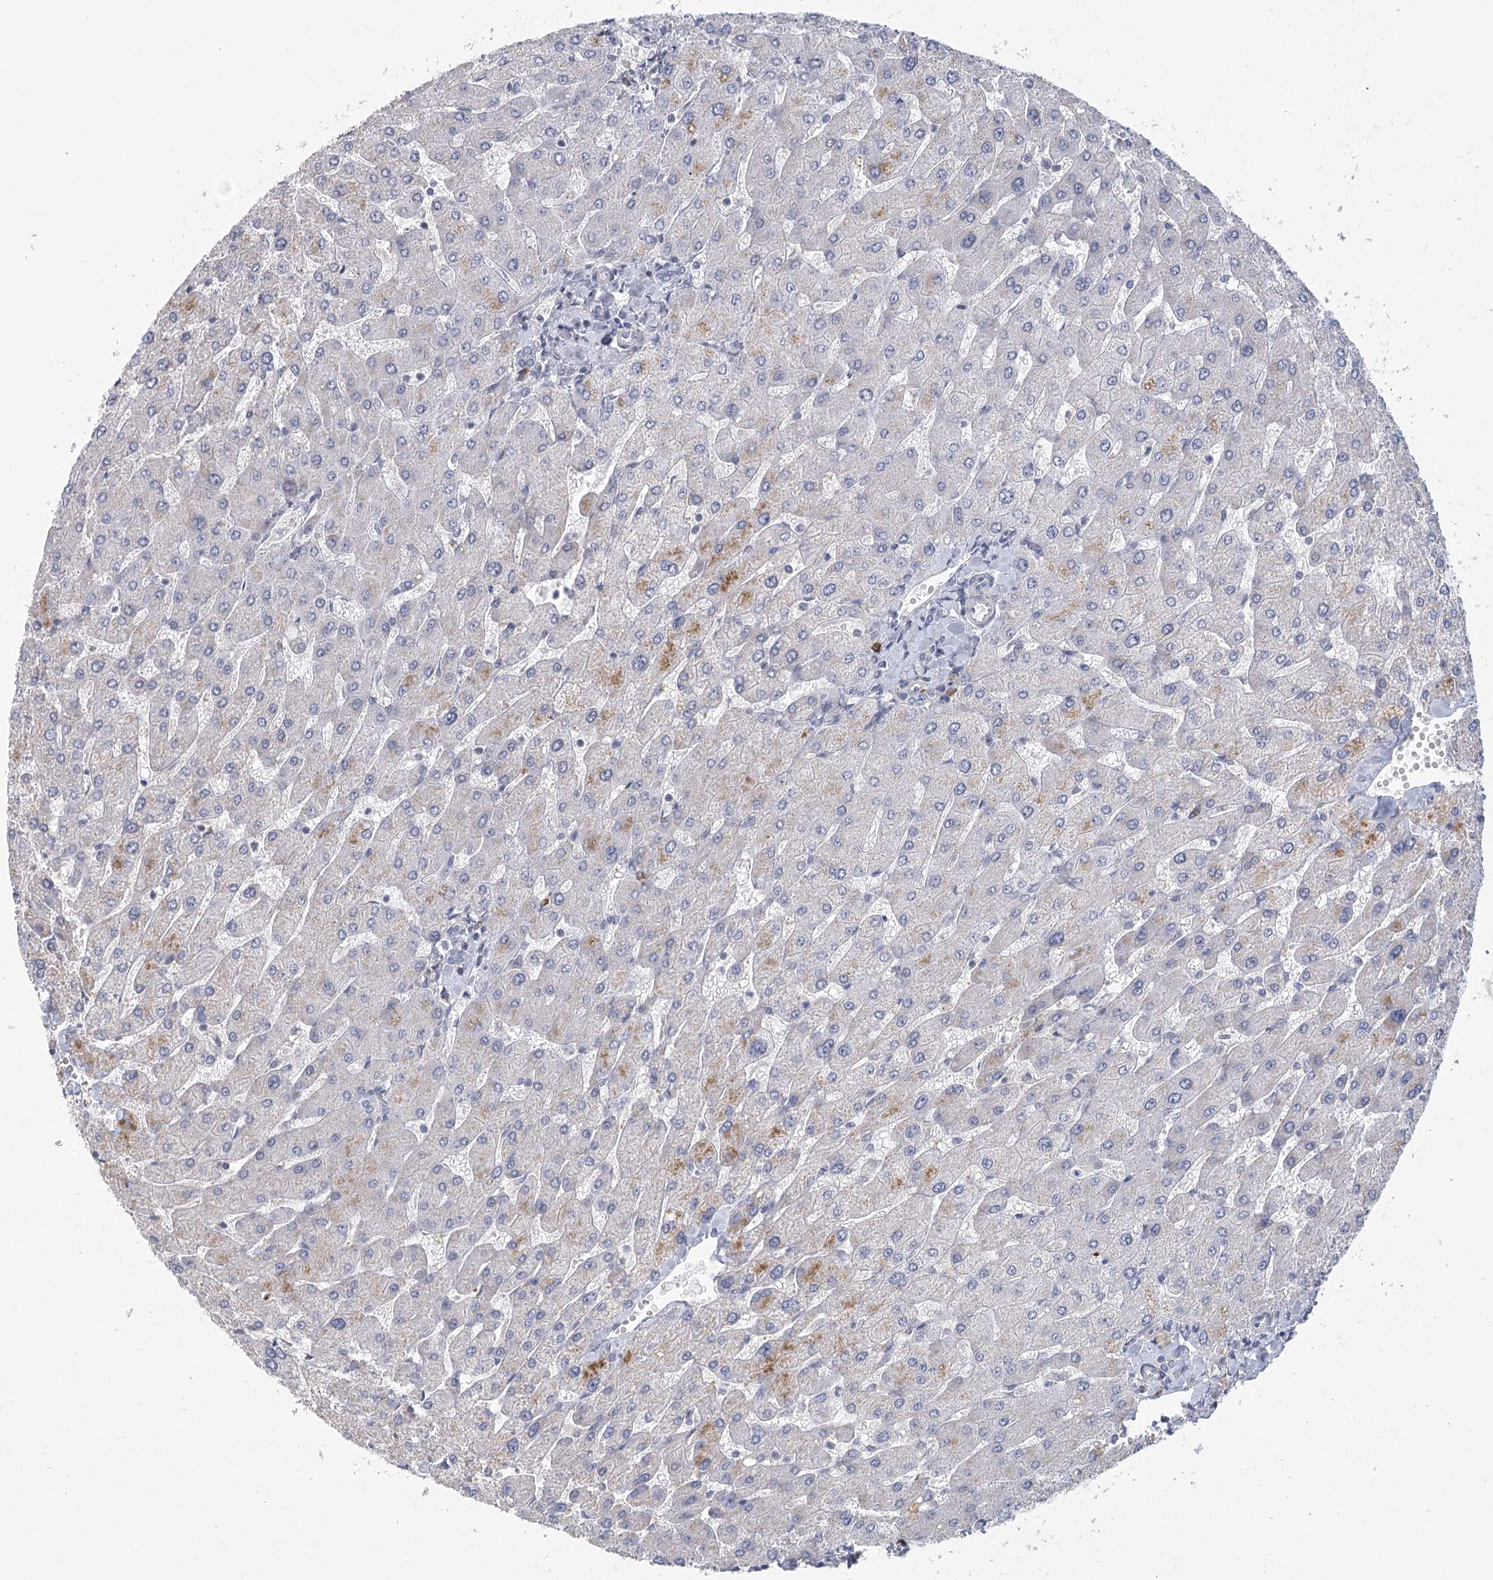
{"staining": {"intensity": "negative", "quantity": "none", "location": "none"}, "tissue": "liver", "cell_type": "Cholangiocytes", "image_type": "normal", "snomed": [{"axis": "morphology", "description": "Normal tissue, NOS"}, {"axis": "topography", "description": "Liver"}], "caption": "The immunohistochemistry (IHC) micrograph has no significant expression in cholangiocytes of liver. (Immunohistochemistry (ihc), brightfield microscopy, high magnification).", "gene": "FAM76B", "patient": {"sex": "male", "age": 55}}